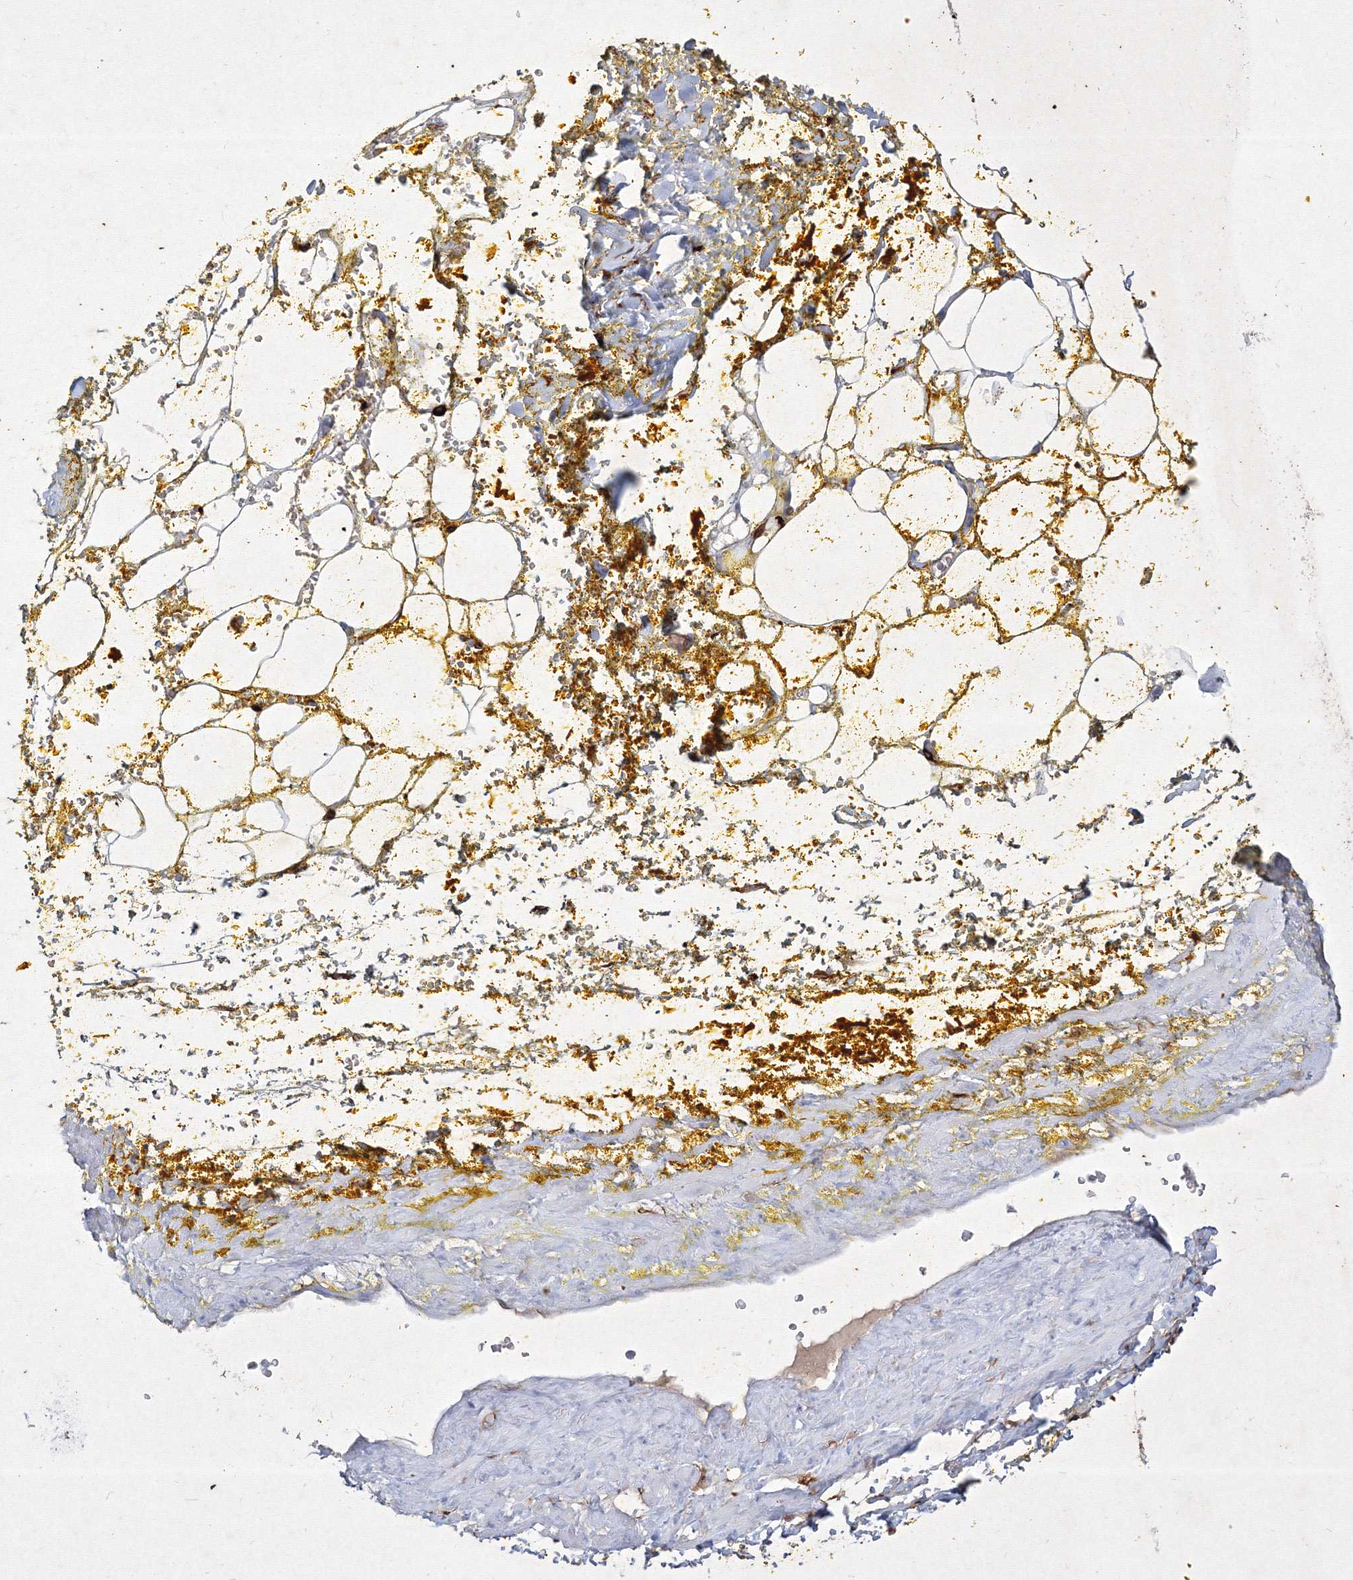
{"staining": {"intensity": "negative", "quantity": "none", "location": "none"}, "tissue": "adipose tissue", "cell_type": "Adipocytes", "image_type": "normal", "snomed": [{"axis": "morphology", "description": "Normal tissue, NOS"}, {"axis": "morphology", "description": "Adenocarcinoma, Low grade"}, {"axis": "topography", "description": "Prostate"}, {"axis": "topography", "description": "Peripheral nerve tissue"}], "caption": "Immunohistochemistry (IHC) micrograph of normal human adipose tissue stained for a protein (brown), which demonstrates no staining in adipocytes.", "gene": "TMEM139", "patient": {"sex": "male", "age": 63}}